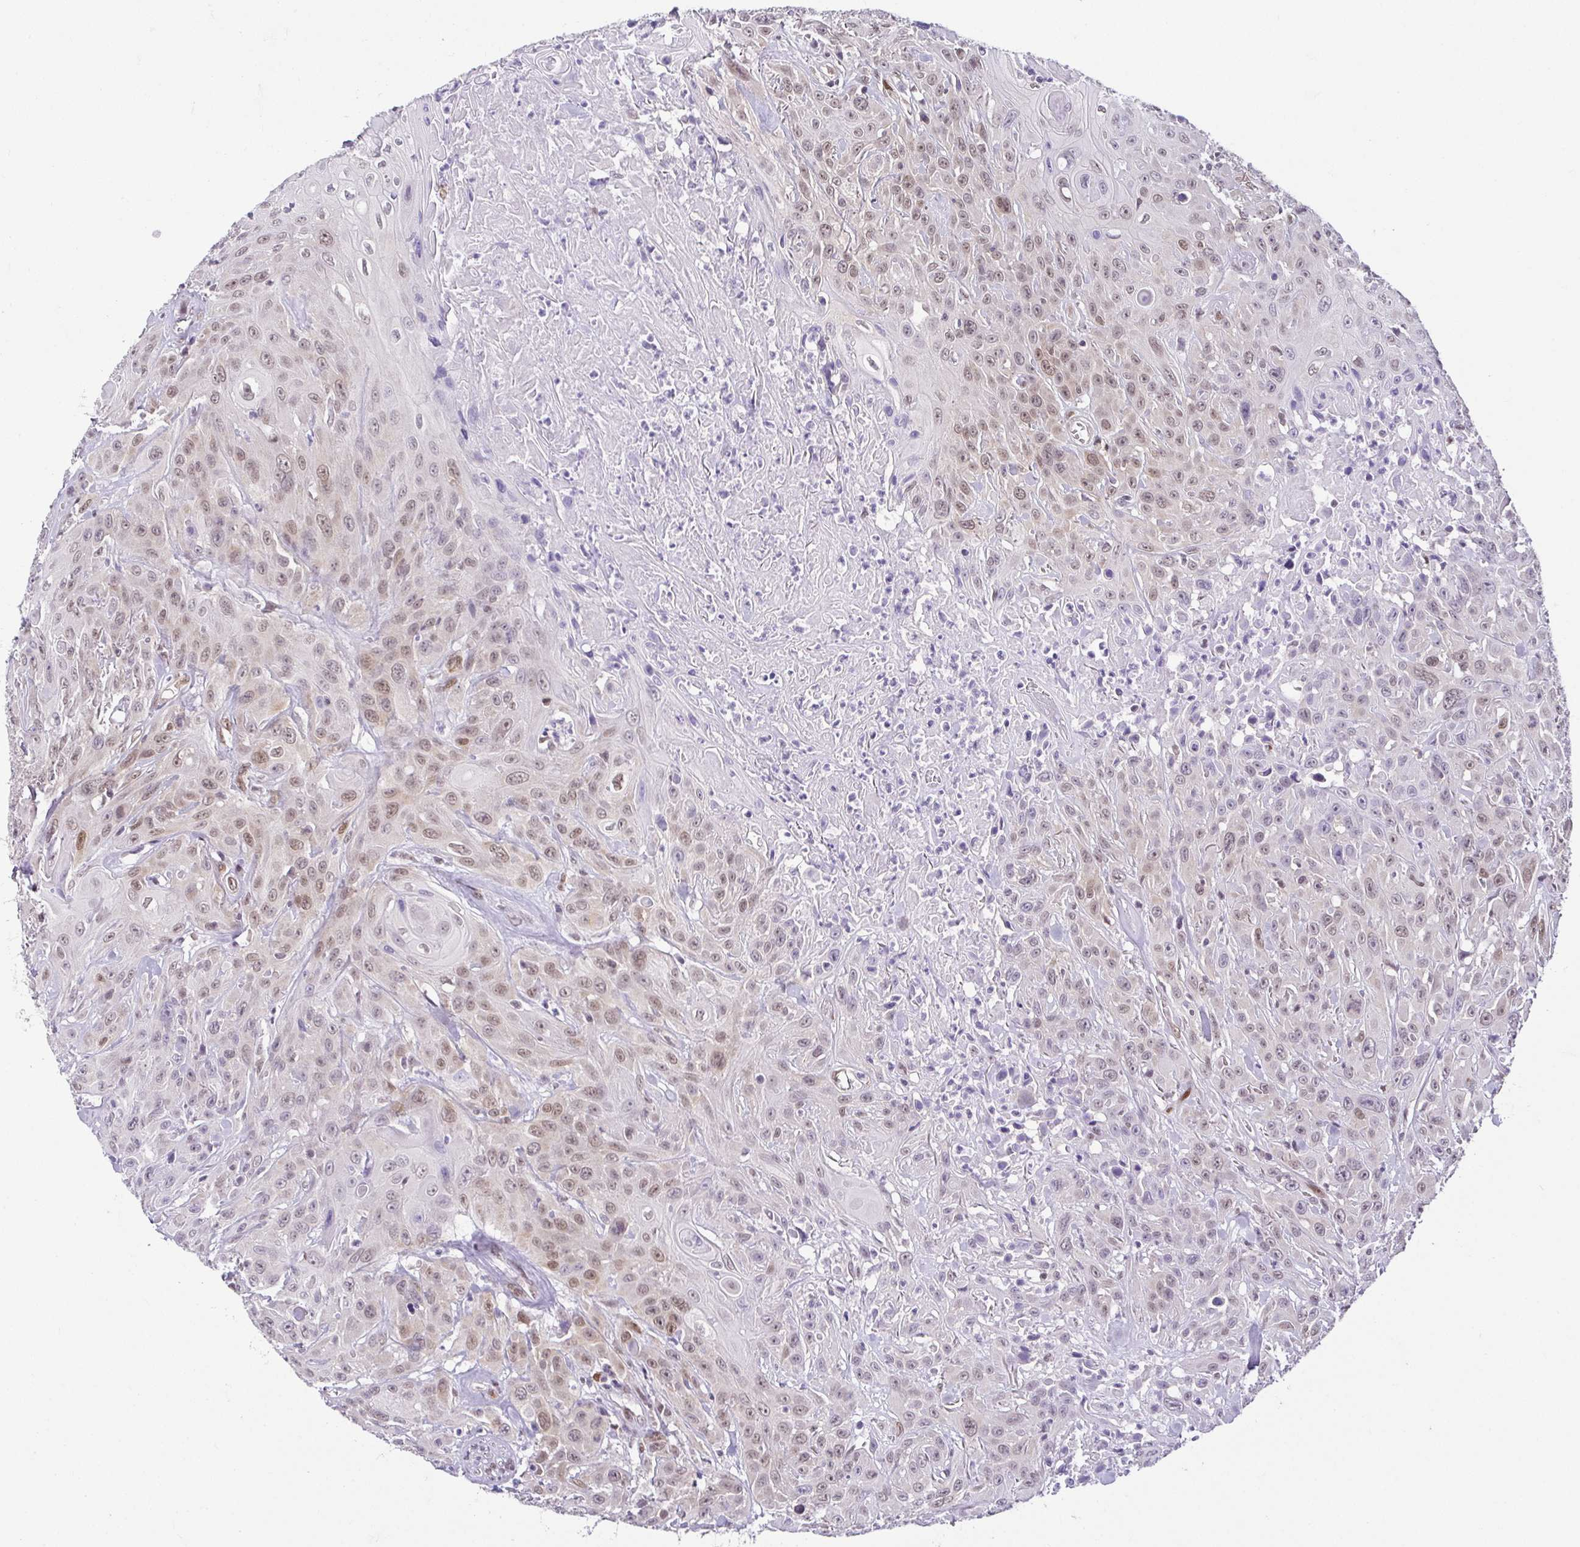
{"staining": {"intensity": "moderate", "quantity": "25%-75%", "location": "nuclear"}, "tissue": "head and neck cancer", "cell_type": "Tumor cells", "image_type": "cancer", "snomed": [{"axis": "morphology", "description": "Squamous cell carcinoma, NOS"}, {"axis": "topography", "description": "Skin"}, {"axis": "topography", "description": "Head-Neck"}], "caption": "This histopathology image displays IHC staining of human head and neck cancer (squamous cell carcinoma), with medium moderate nuclear positivity in approximately 25%-75% of tumor cells.", "gene": "RBM3", "patient": {"sex": "male", "age": 80}}